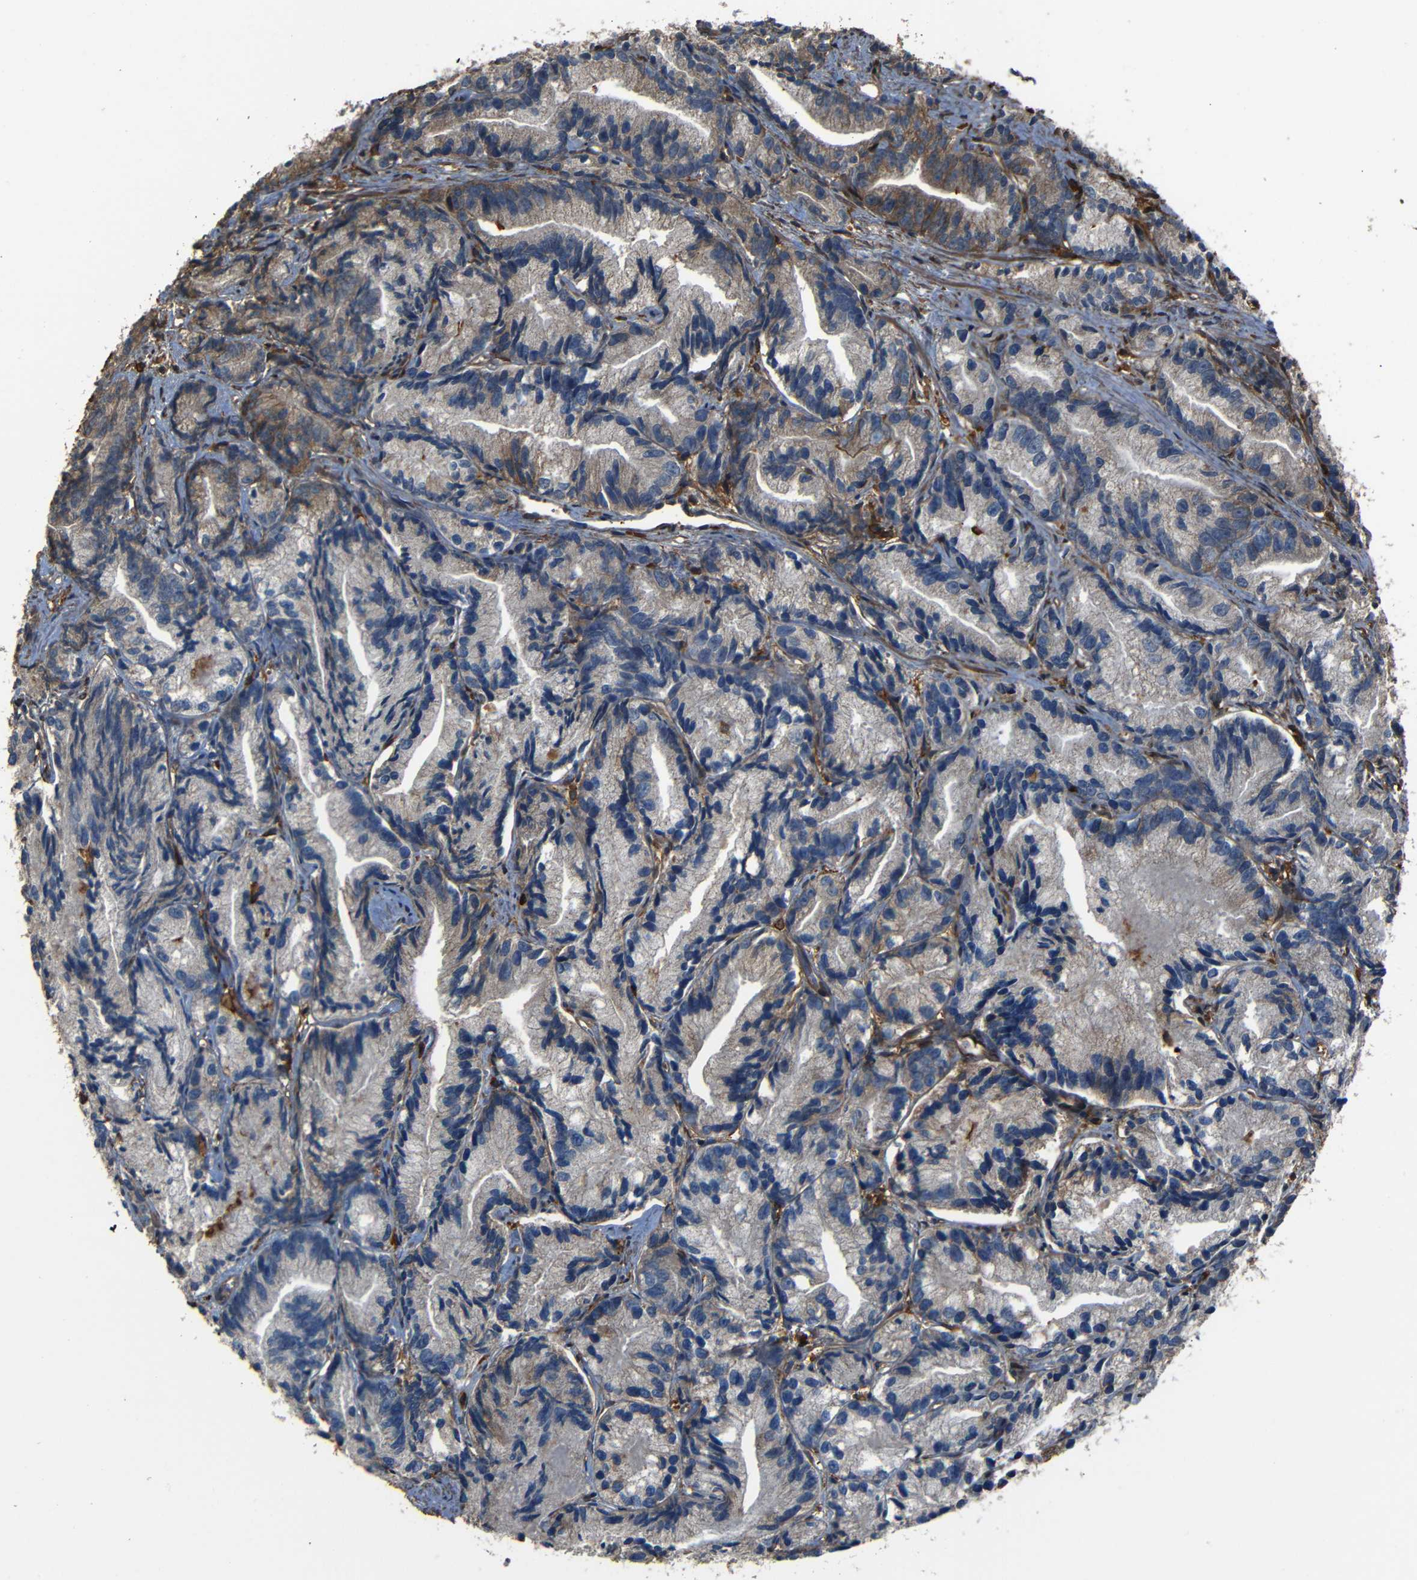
{"staining": {"intensity": "moderate", "quantity": "25%-75%", "location": "cytoplasmic/membranous"}, "tissue": "prostate cancer", "cell_type": "Tumor cells", "image_type": "cancer", "snomed": [{"axis": "morphology", "description": "Adenocarcinoma, Low grade"}, {"axis": "topography", "description": "Prostate"}], "caption": "Moderate cytoplasmic/membranous staining for a protein is identified in about 25%-75% of tumor cells of prostate cancer using immunohistochemistry.", "gene": "ADGRE5", "patient": {"sex": "male", "age": 89}}